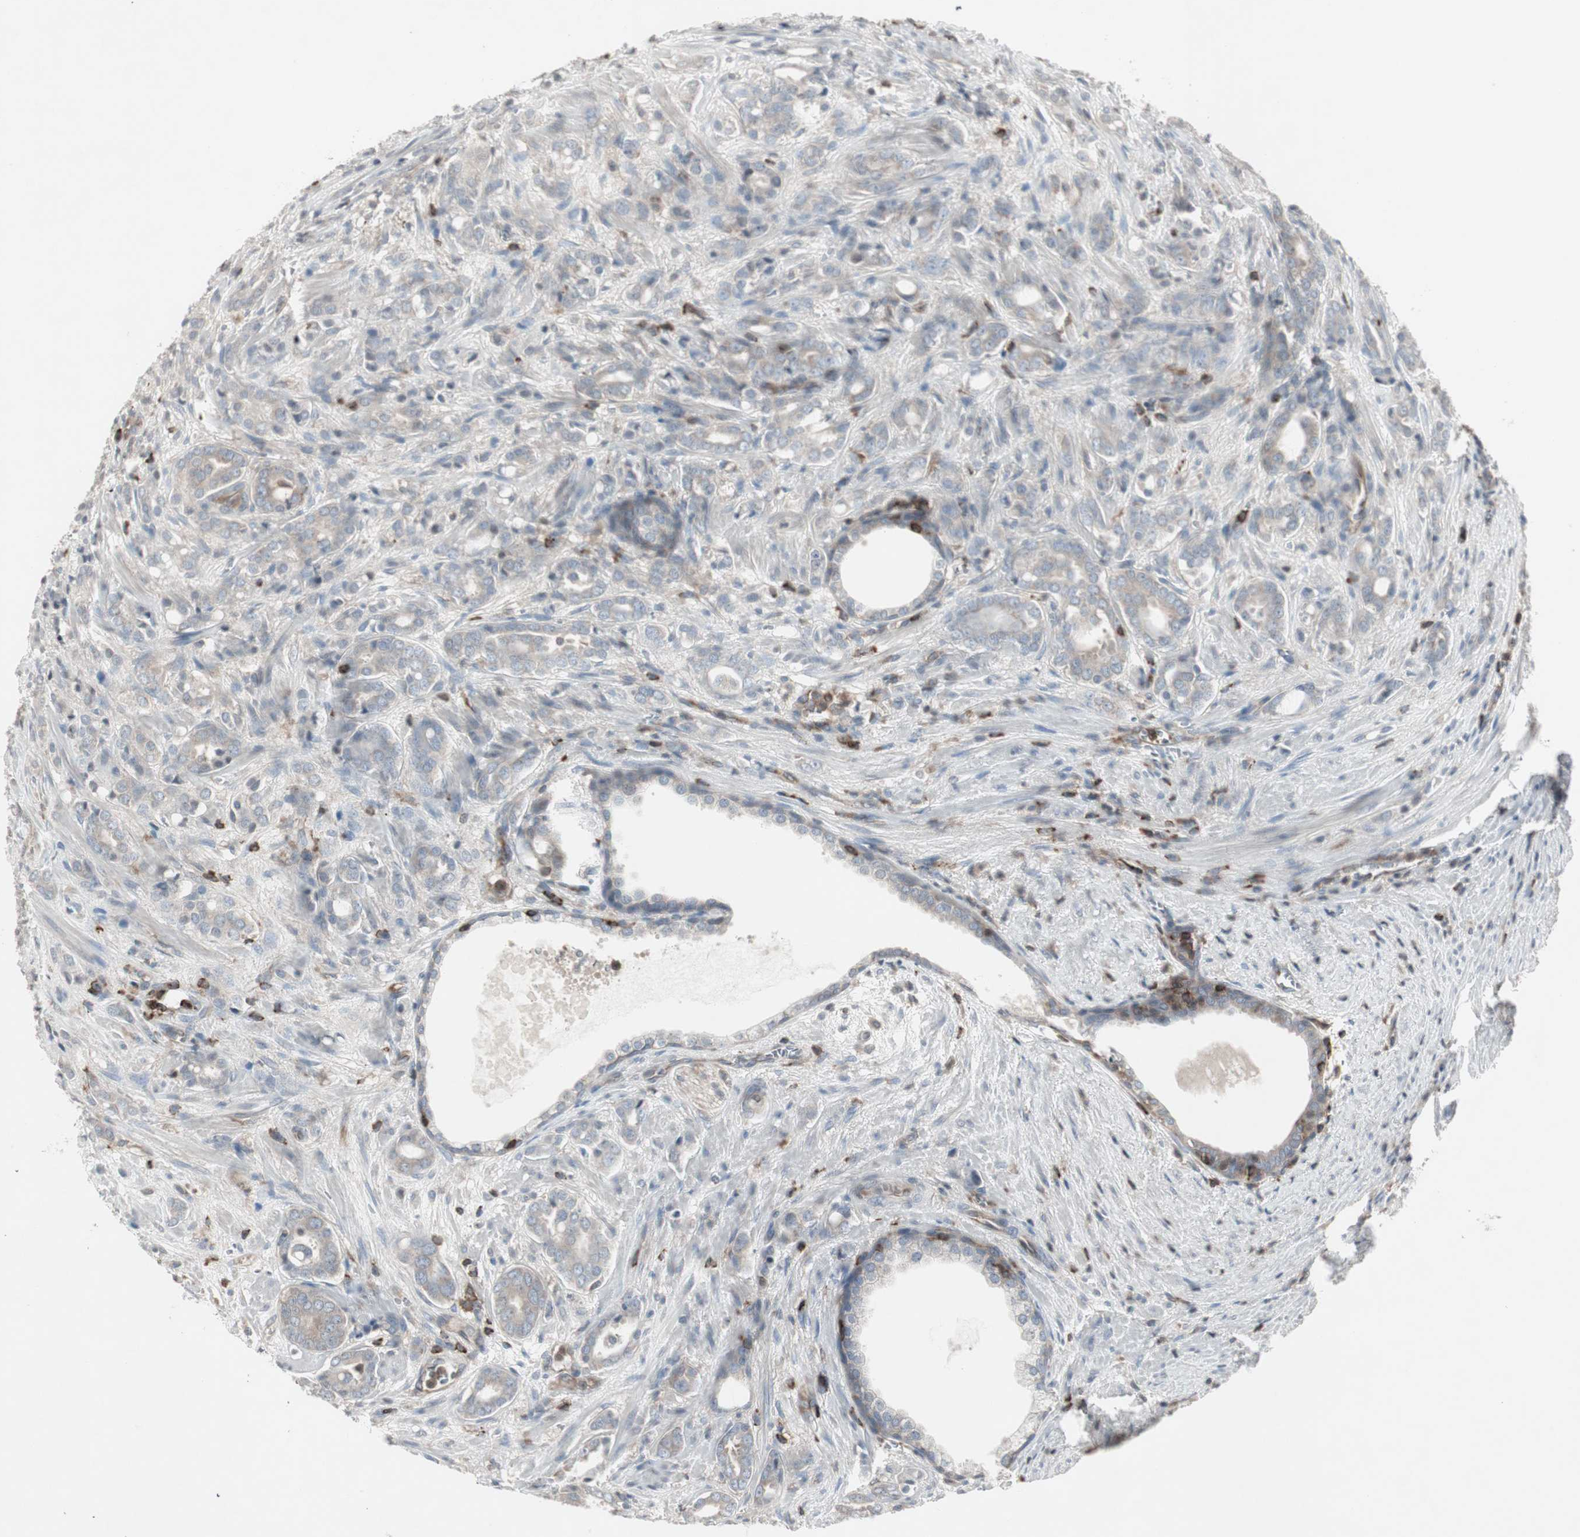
{"staining": {"intensity": "negative", "quantity": "none", "location": "none"}, "tissue": "prostate cancer", "cell_type": "Tumor cells", "image_type": "cancer", "snomed": [{"axis": "morphology", "description": "Adenocarcinoma, High grade"}, {"axis": "topography", "description": "Prostate"}], "caption": "Tumor cells show no significant staining in prostate high-grade adenocarcinoma.", "gene": "ARHGEF1", "patient": {"sex": "male", "age": 64}}